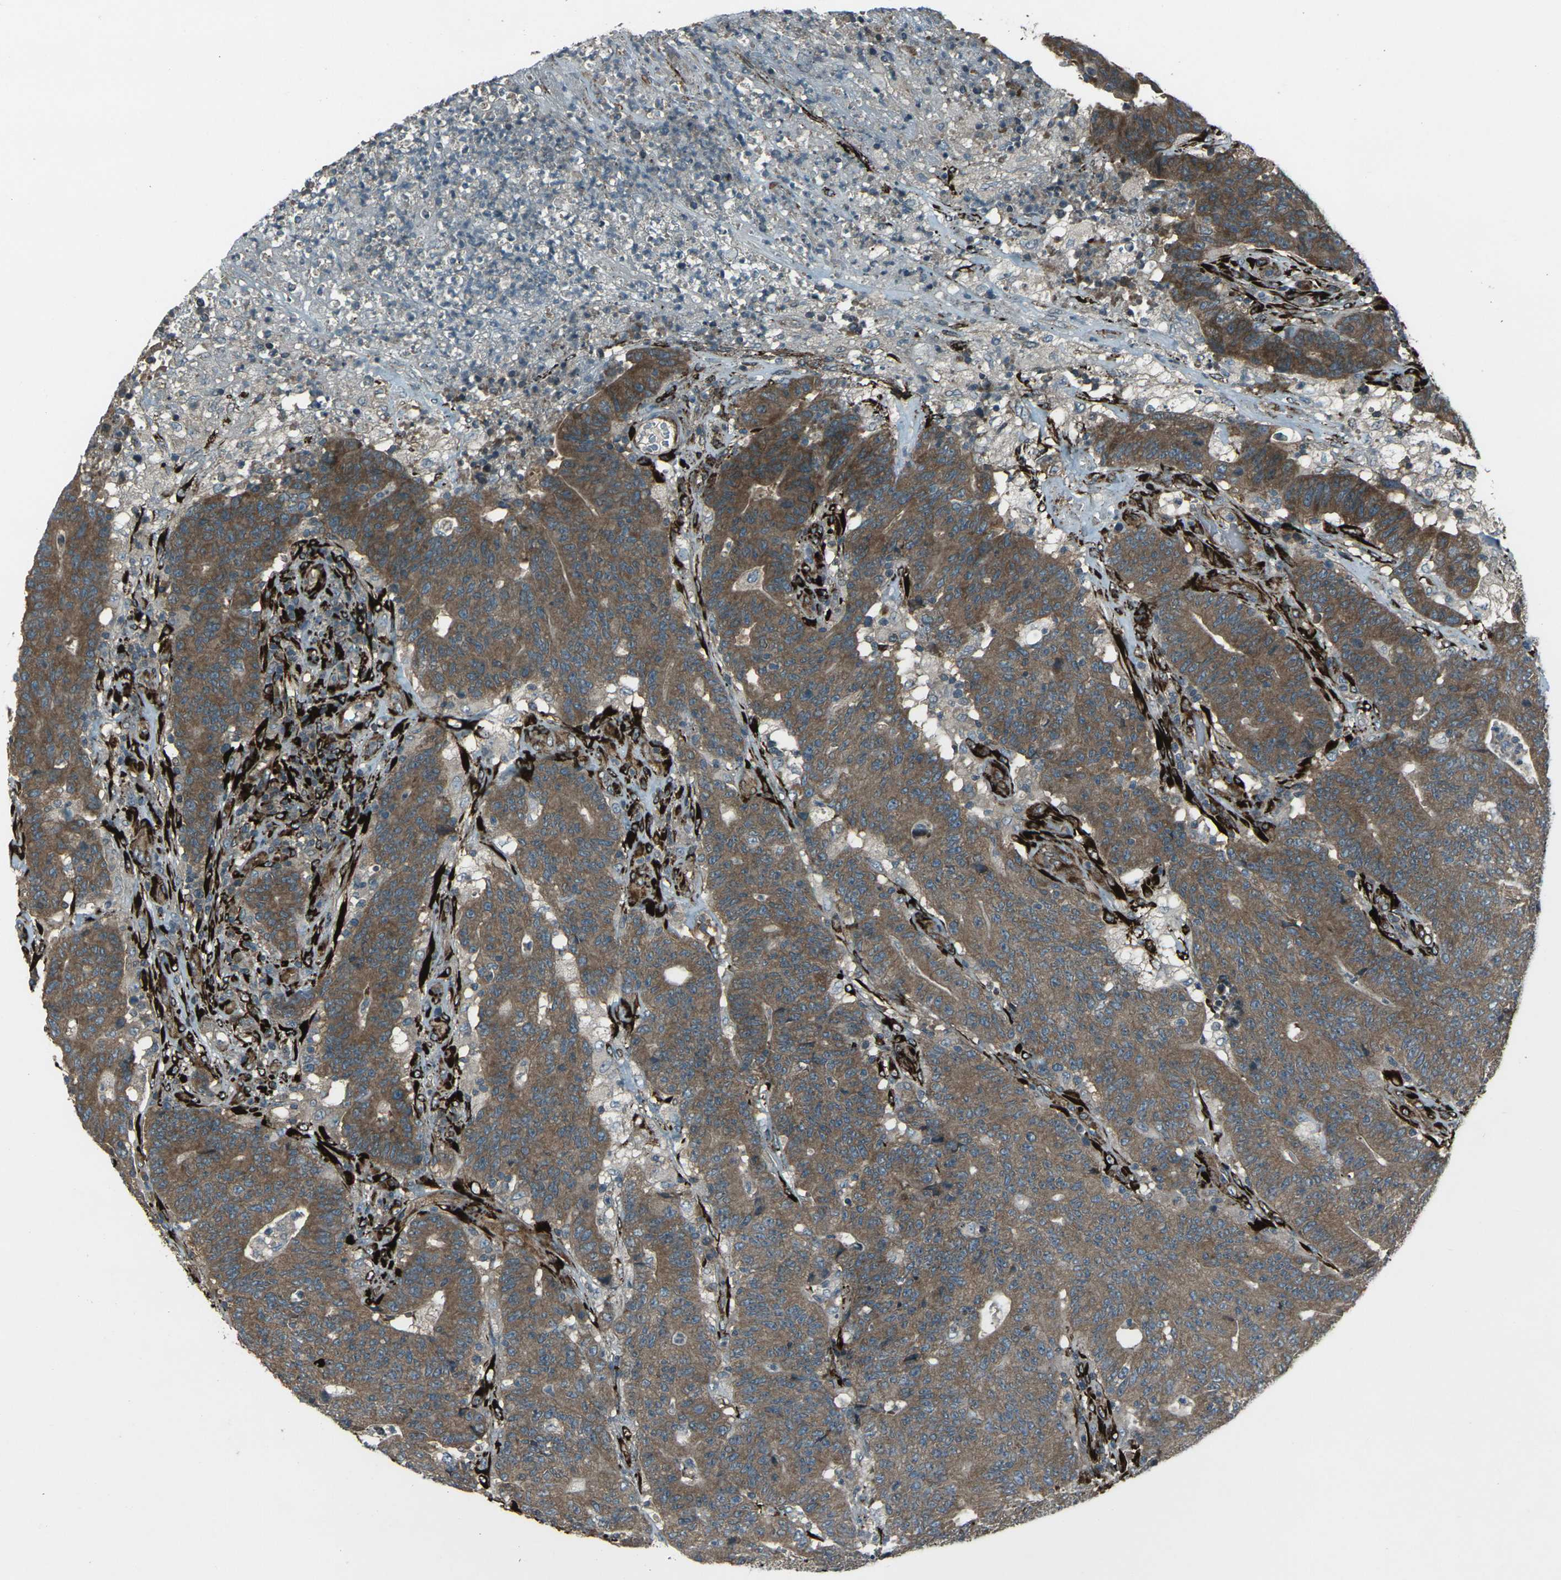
{"staining": {"intensity": "moderate", "quantity": ">75%", "location": "cytoplasmic/membranous"}, "tissue": "colorectal cancer", "cell_type": "Tumor cells", "image_type": "cancer", "snomed": [{"axis": "morphology", "description": "Normal tissue, NOS"}, {"axis": "morphology", "description": "Adenocarcinoma, NOS"}, {"axis": "topography", "description": "Colon"}], "caption": "Approximately >75% of tumor cells in human adenocarcinoma (colorectal) exhibit moderate cytoplasmic/membranous protein expression as visualized by brown immunohistochemical staining.", "gene": "LSMEM1", "patient": {"sex": "female", "age": 75}}